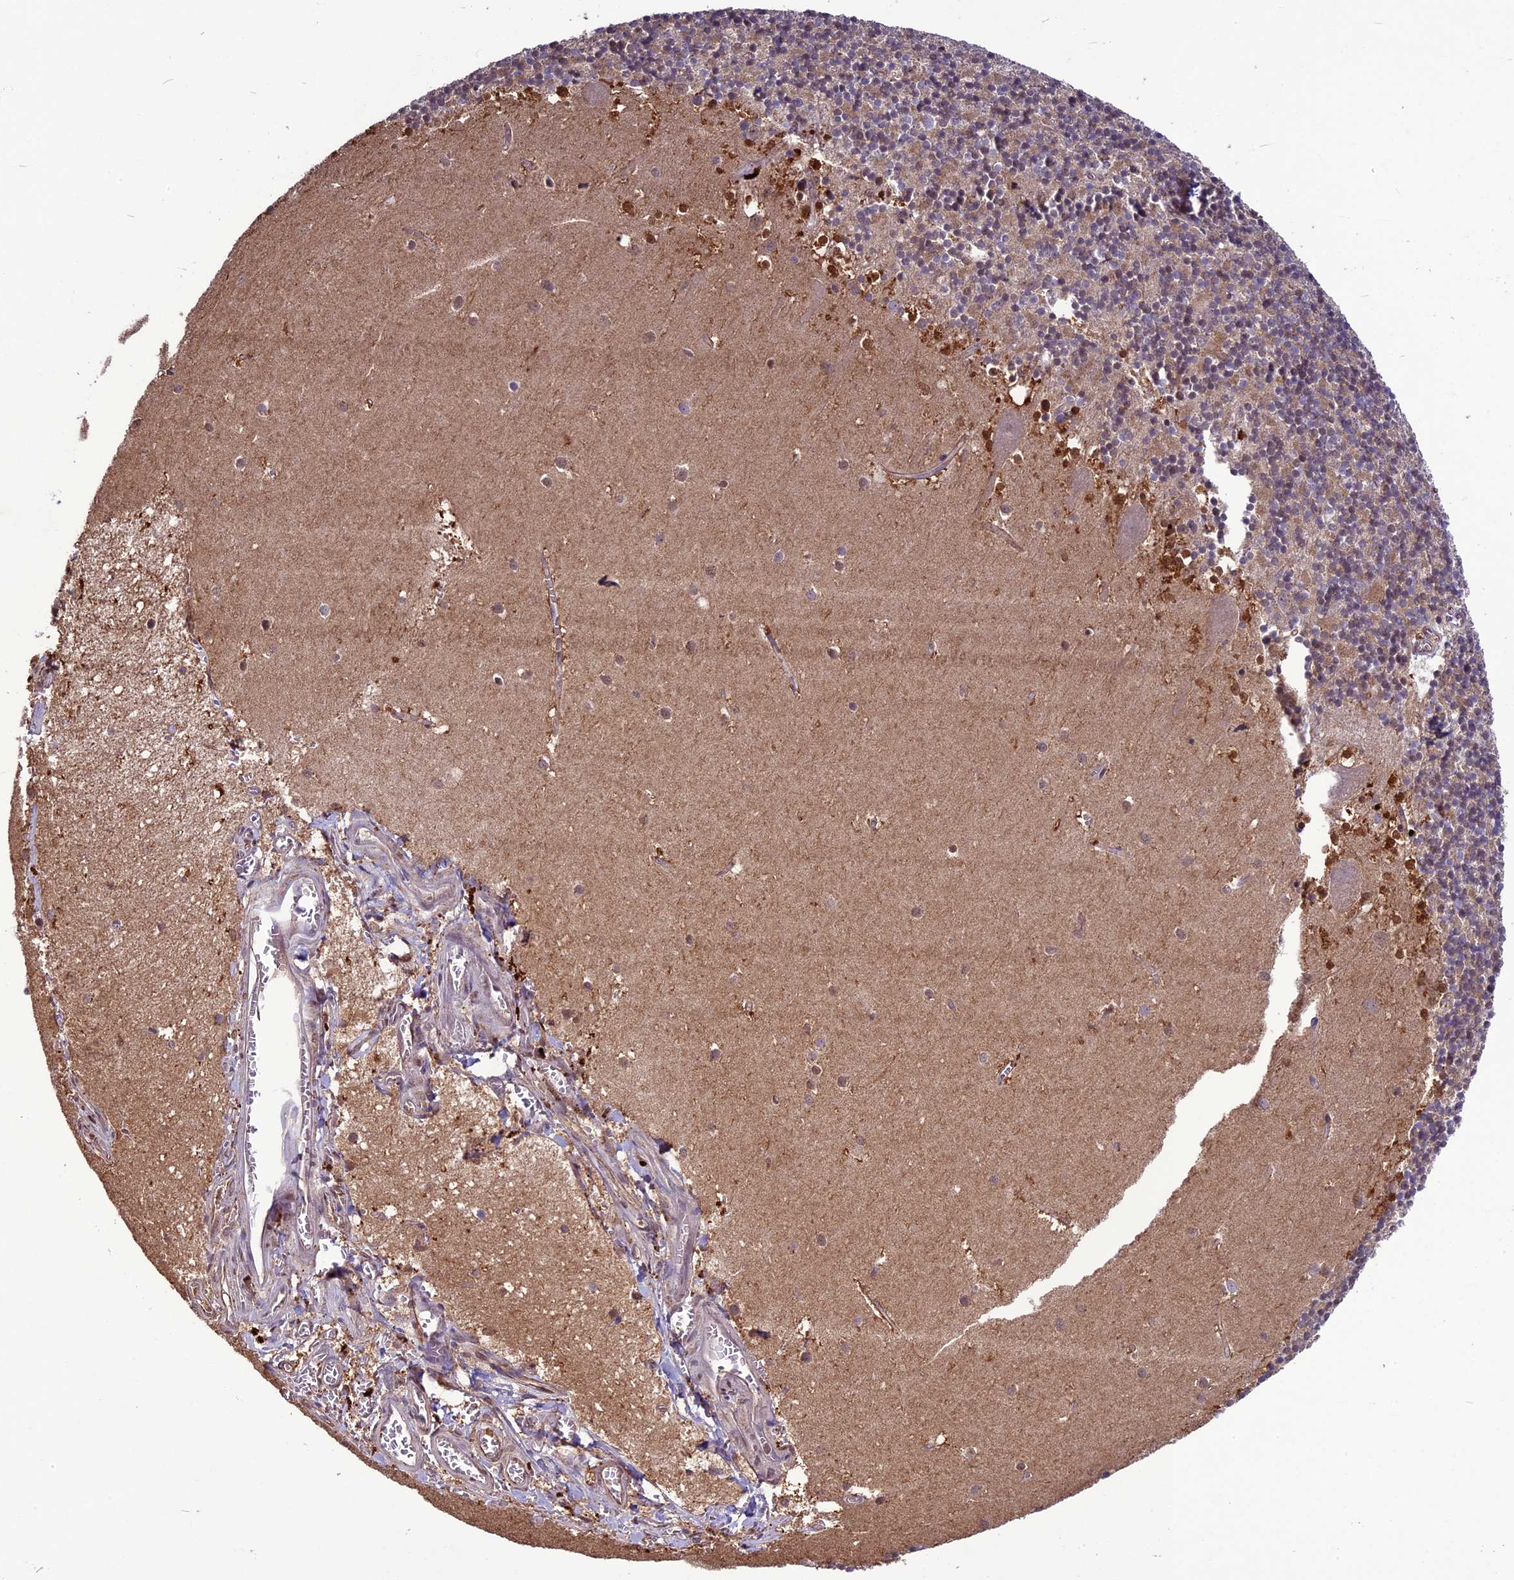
{"staining": {"intensity": "weak", "quantity": "25%-75%", "location": "cytoplasmic/membranous"}, "tissue": "cerebellum", "cell_type": "Cells in granular layer", "image_type": "normal", "snomed": [{"axis": "morphology", "description": "Normal tissue, NOS"}, {"axis": "topography", "description": "Cerebellum"}], "caption": "Immunohistochemical staining of normal cerebellum displays low levels of weak cytoplasmic/membranous expression in approximately 25%-75% of cells in granular layer.", "gene": "C3orf70", "patient": {"sex": "male", "age": 54}}